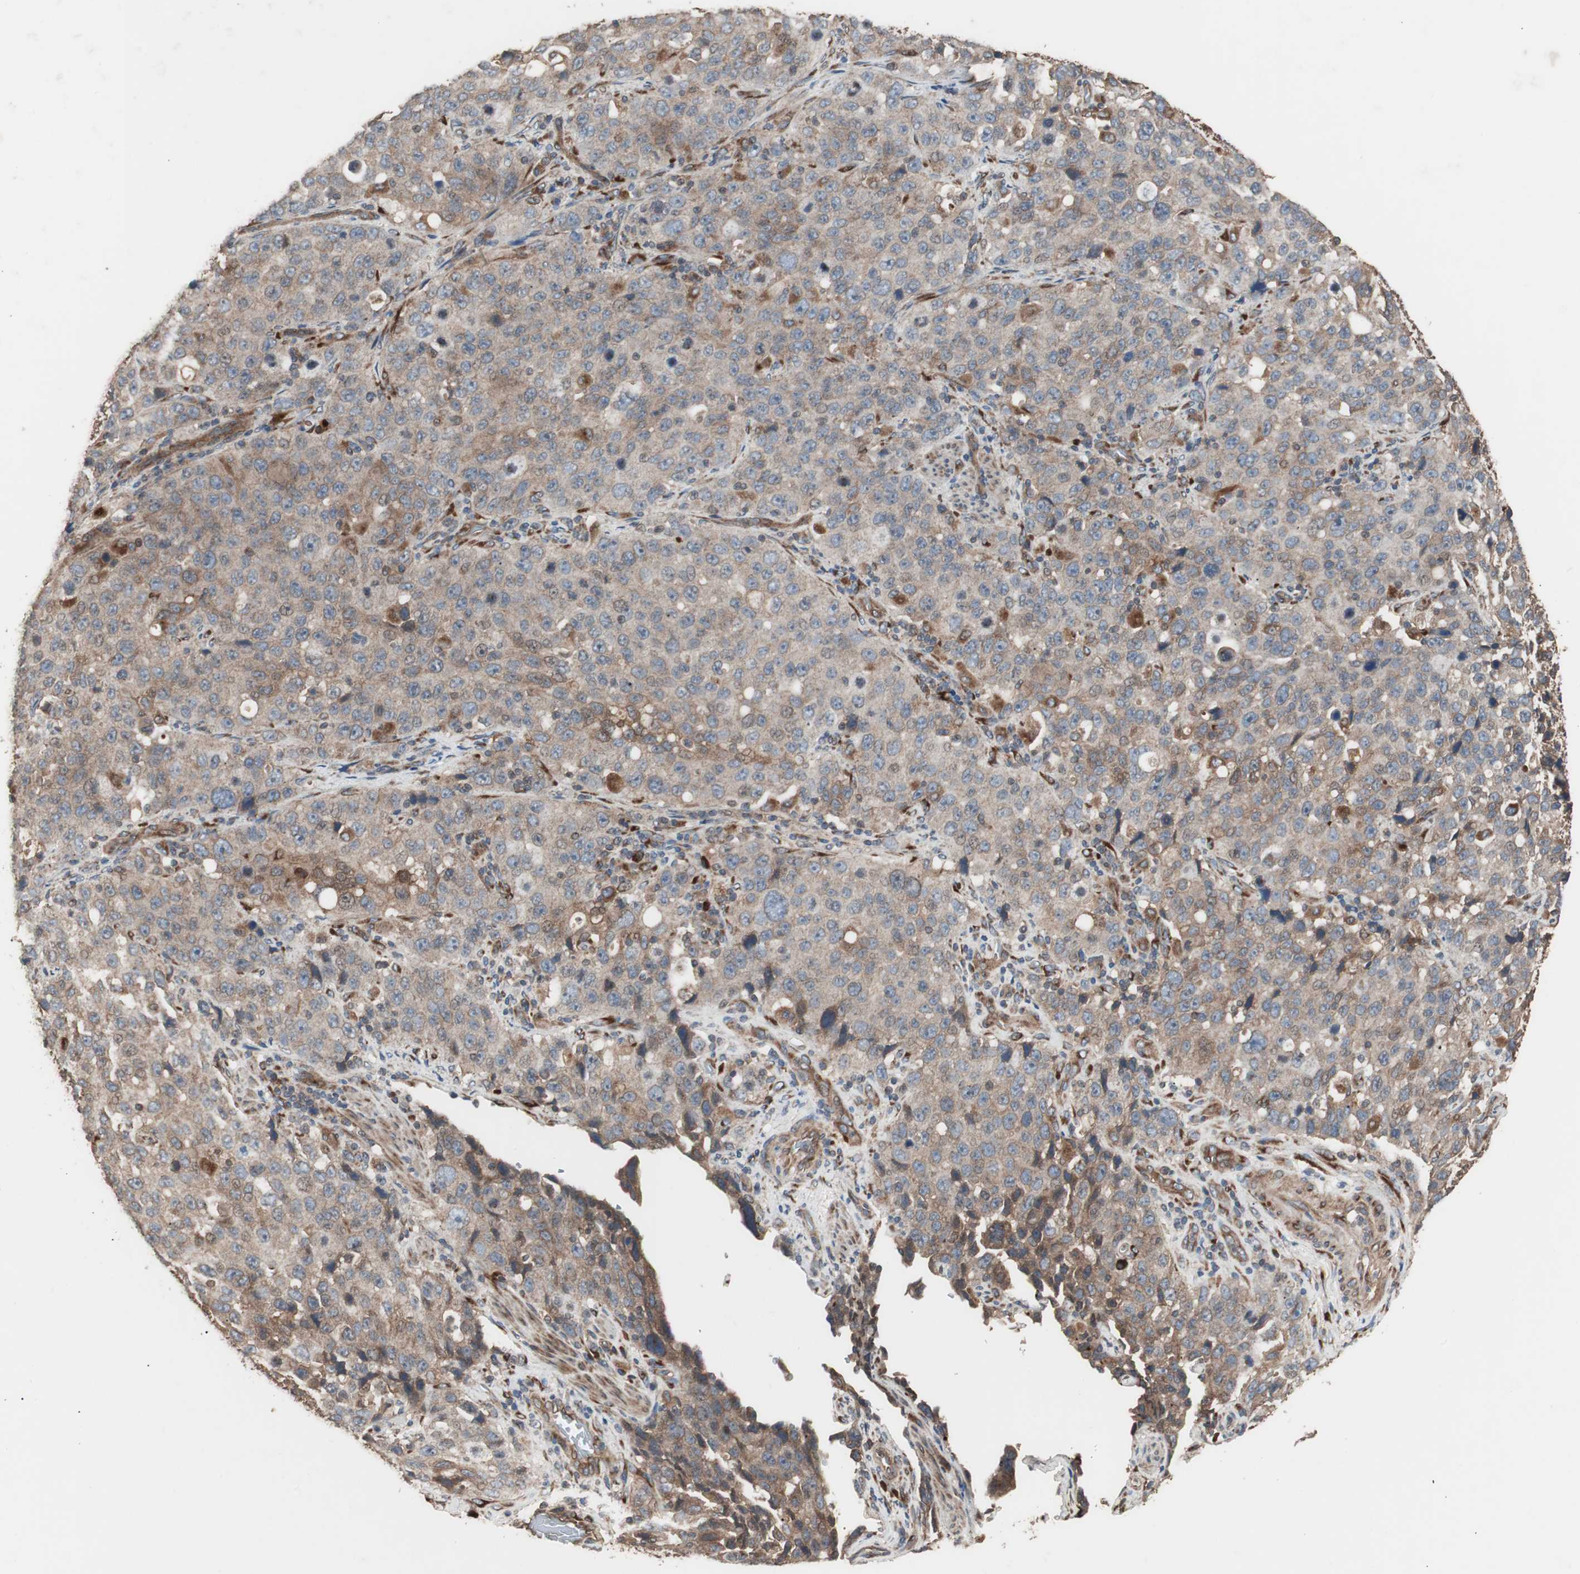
{"staining": {"intensity": "moderate", "quantity": "25%-75%", "location": "cytoplasmic/membranous"}, "tissue": "stomach cancer", "cell_type": "Tumor cells", "image_type": "cancer", "snomed": [{"axis": "morphology", "description": "Normal tissue, NOS"}, {"axis": "morphology", "description": "Adenocarcinoma, NOS"}, {"axis": "topography", "description": "Stomach"}], "caption": "Stomach cancer stained for a protein reveals moderate cytoplasmic/membranous positivity in tumor cells.", "gene": "LZTS1", "patient": {"sex": "male", "age": 48}}